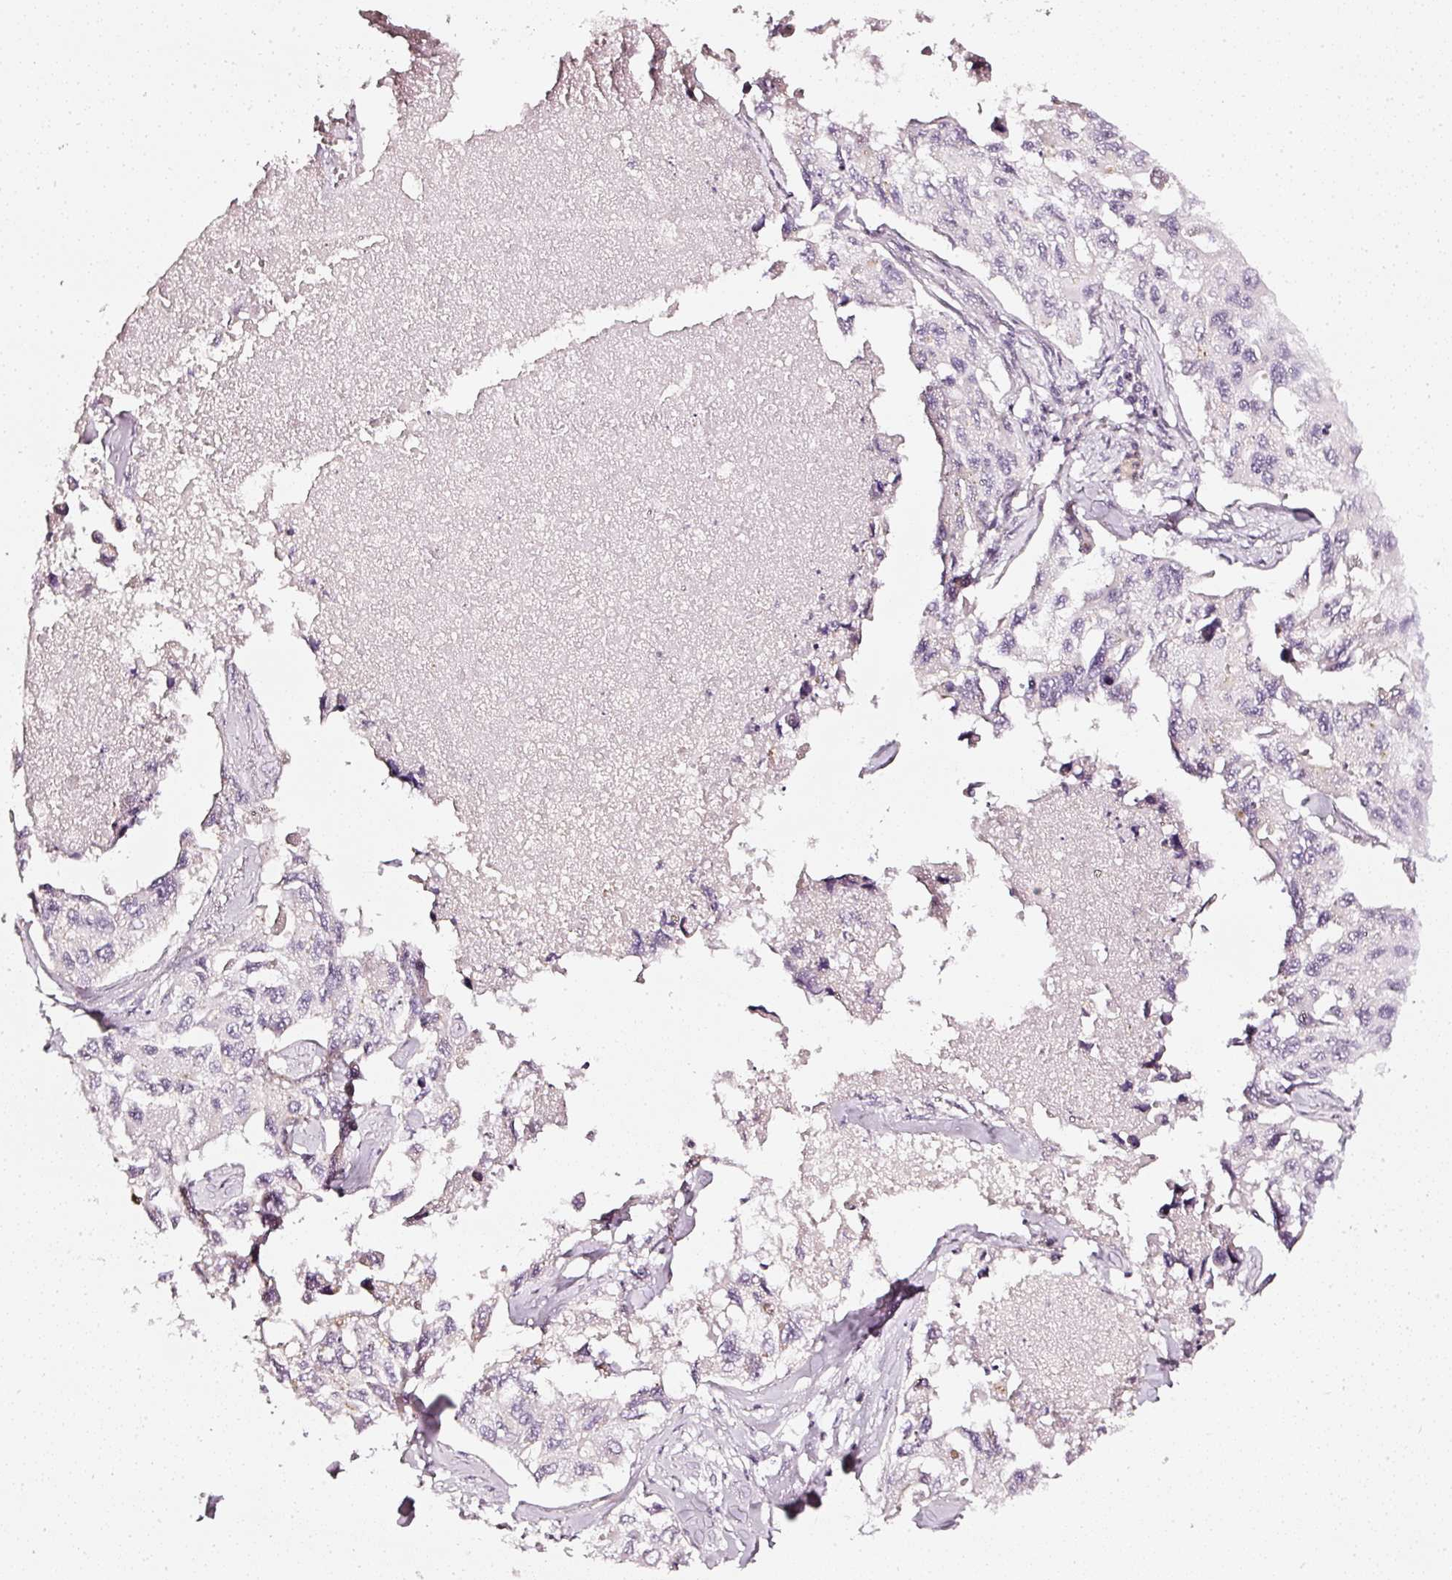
{"staining": {"intensity": "negative", "quantity": "none", "location": "none"}, "tissue": "lung cancer", "cell_type": "Tumor cells", "image_type": "cancer", "snomed": [{"axis": "morphology", "description": "Adenocarcinoma, NOS"}, {"axis": "topography", "description": "Lung"}], "caption": "Protein analysis of adenocarcinoma (lung) exhibits no significant positivity in tumor cells.", "gene": "CNP", "patient": {"sex": "male", "age": 64}}